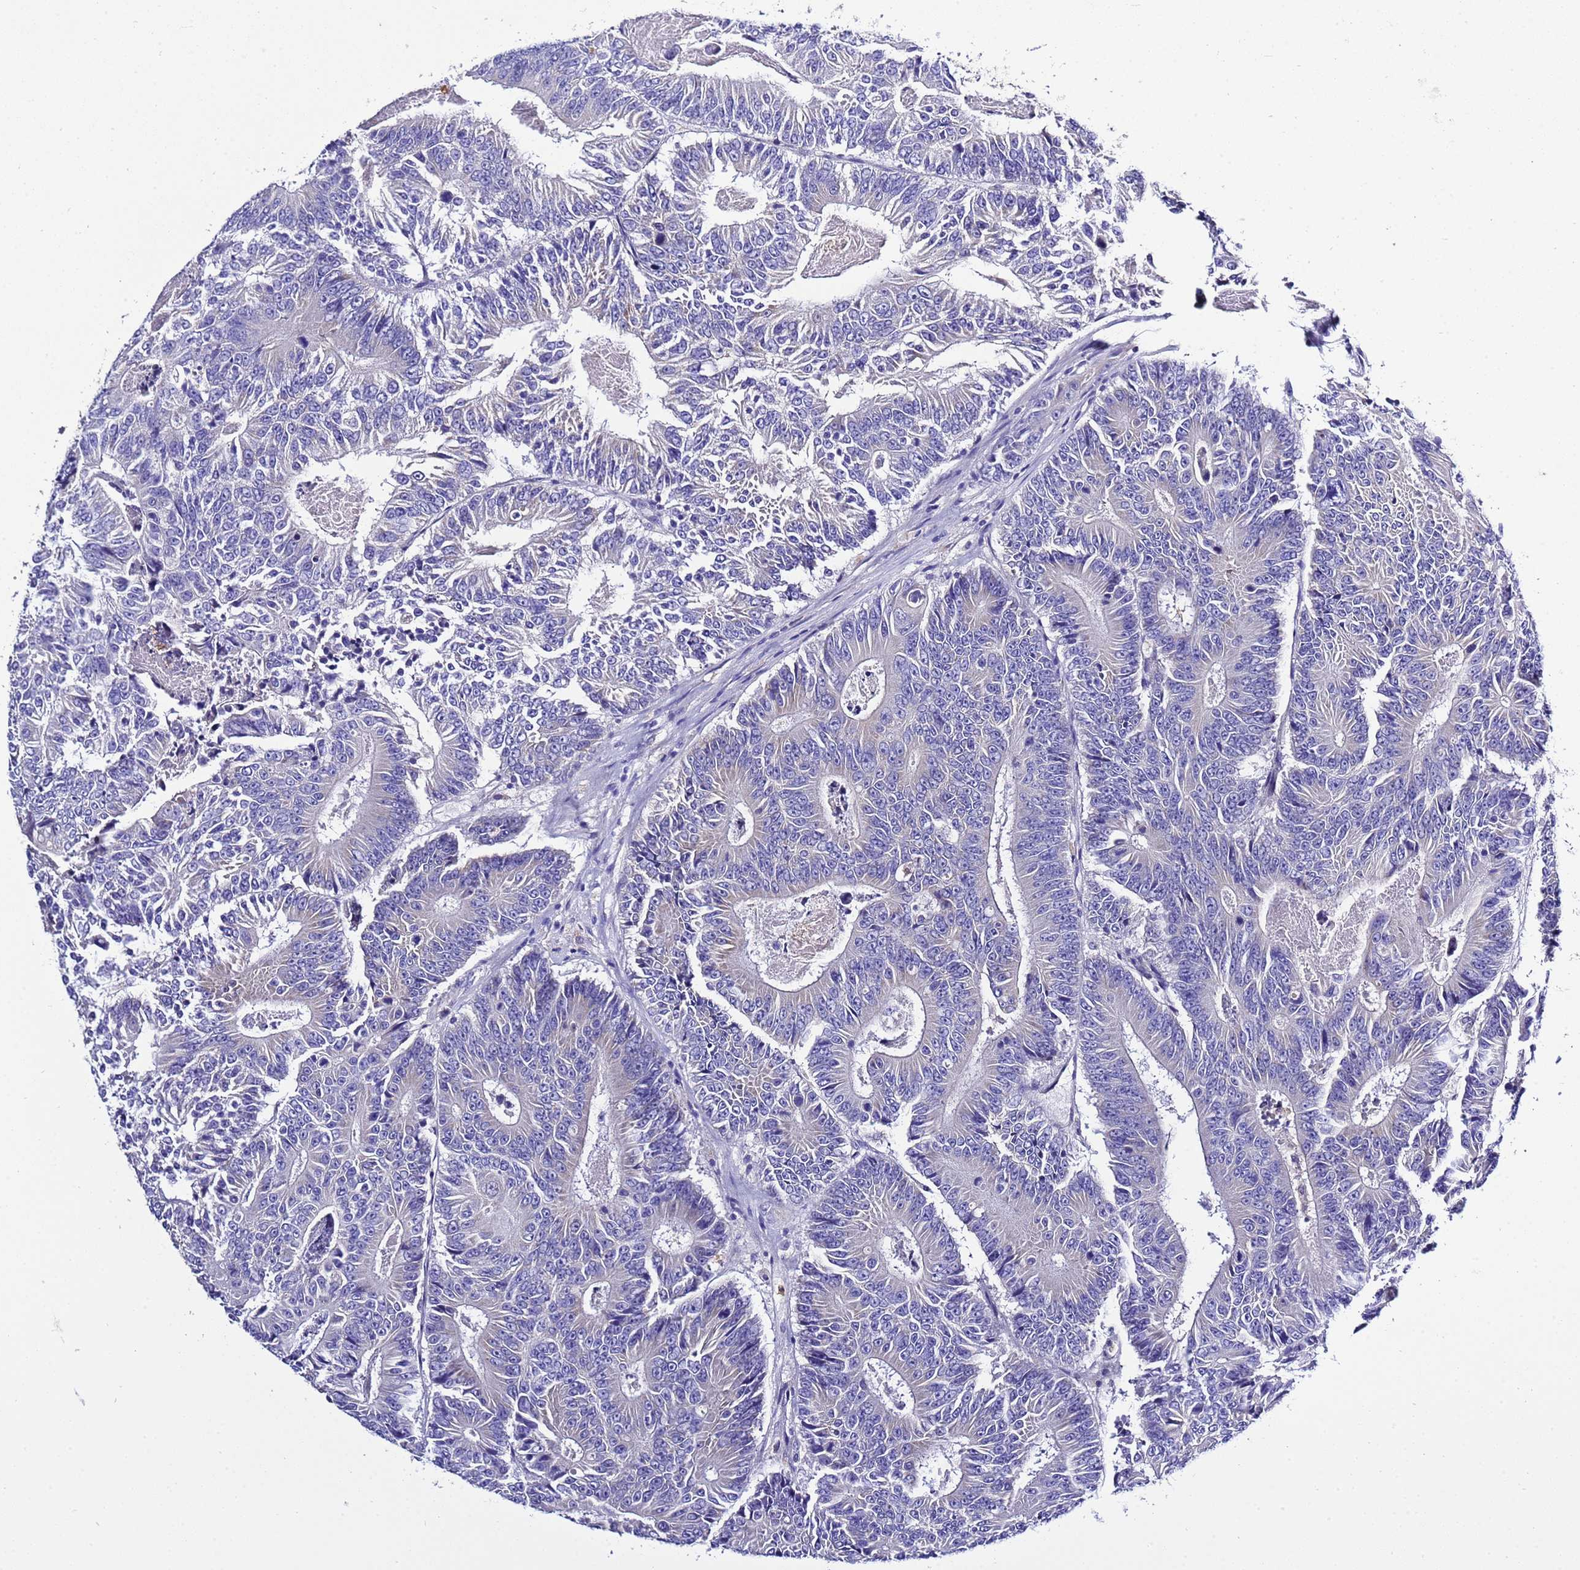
{"staining": {"intensity": "negative", "quantity": "none", "location": "none"}, "tissue": "colorectal cancer", "cell_type": "Tumor cells", "image_type": "cancer", "snomed": [{"axis": "morphology", "description": "Adenocarcinoma, NOS"}, {"axis": "topography", "description": "Colon"}], "caption": "Human colorectal cancer (adenocarcinoma) stained for a protein using IHC shows no expression in tumor cells.", "gene": "KICS2", "patient": {"sex": "male", "age": 83}}